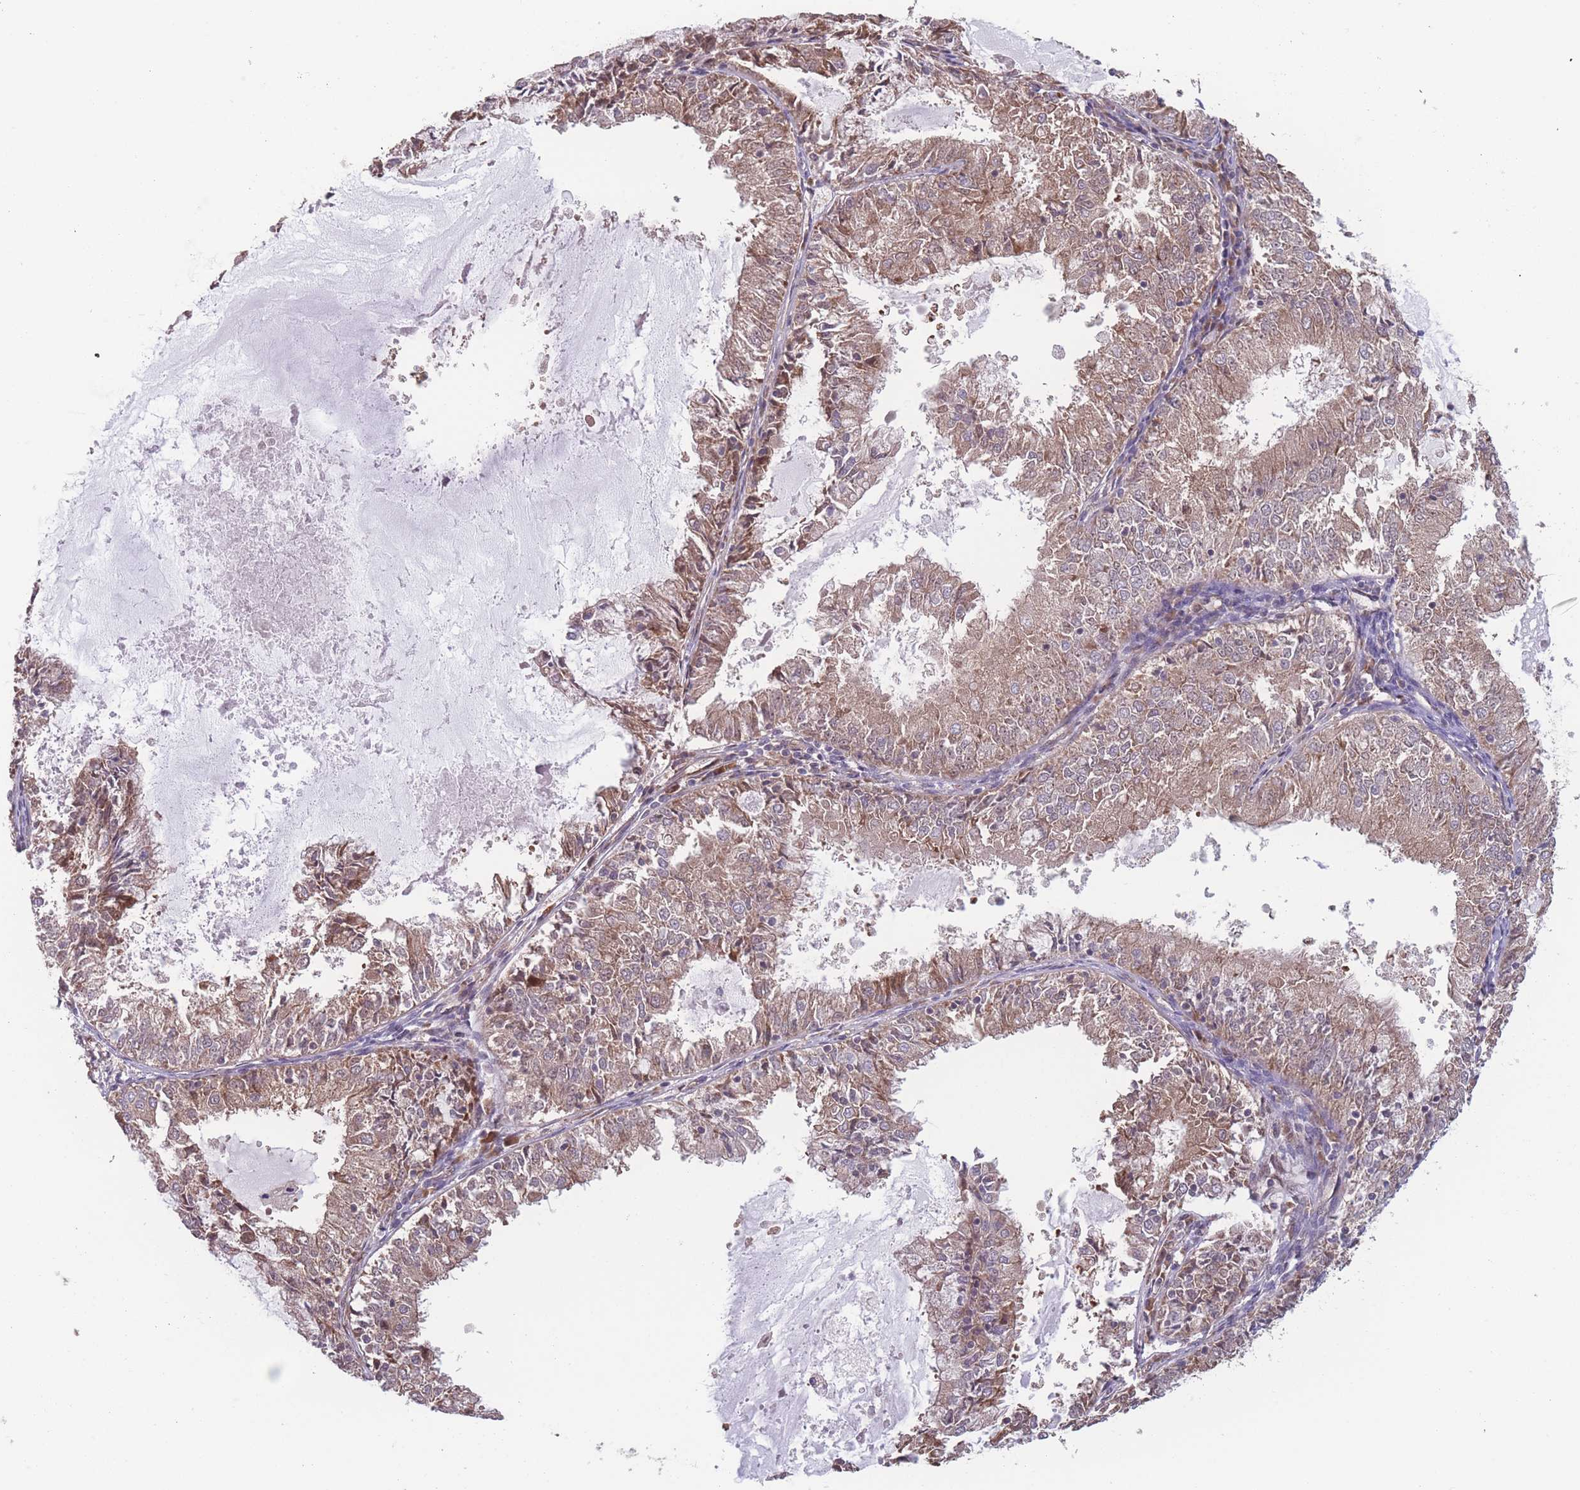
{"staining": {"intensity": "moderate", "quantity": ">75%", "location": "cytoplasmic/membranous"}, "tissue": "endometrial cancer", "cell_type": "Tumor cells", "image_type": "cancer", "snomed": [{"axis": "morphology", "description": "Adenocarcinoma, NOS"}, {"axis": "topography", "description": "Endometrium"}], "caption": "A brown stain highlights moderate cytoplasmic/membranous staining of a protein in human endometrial adenocarcinoma tumor cells.", "gene": "RPS18", "patient": {"sex": "female", "age": 57}}